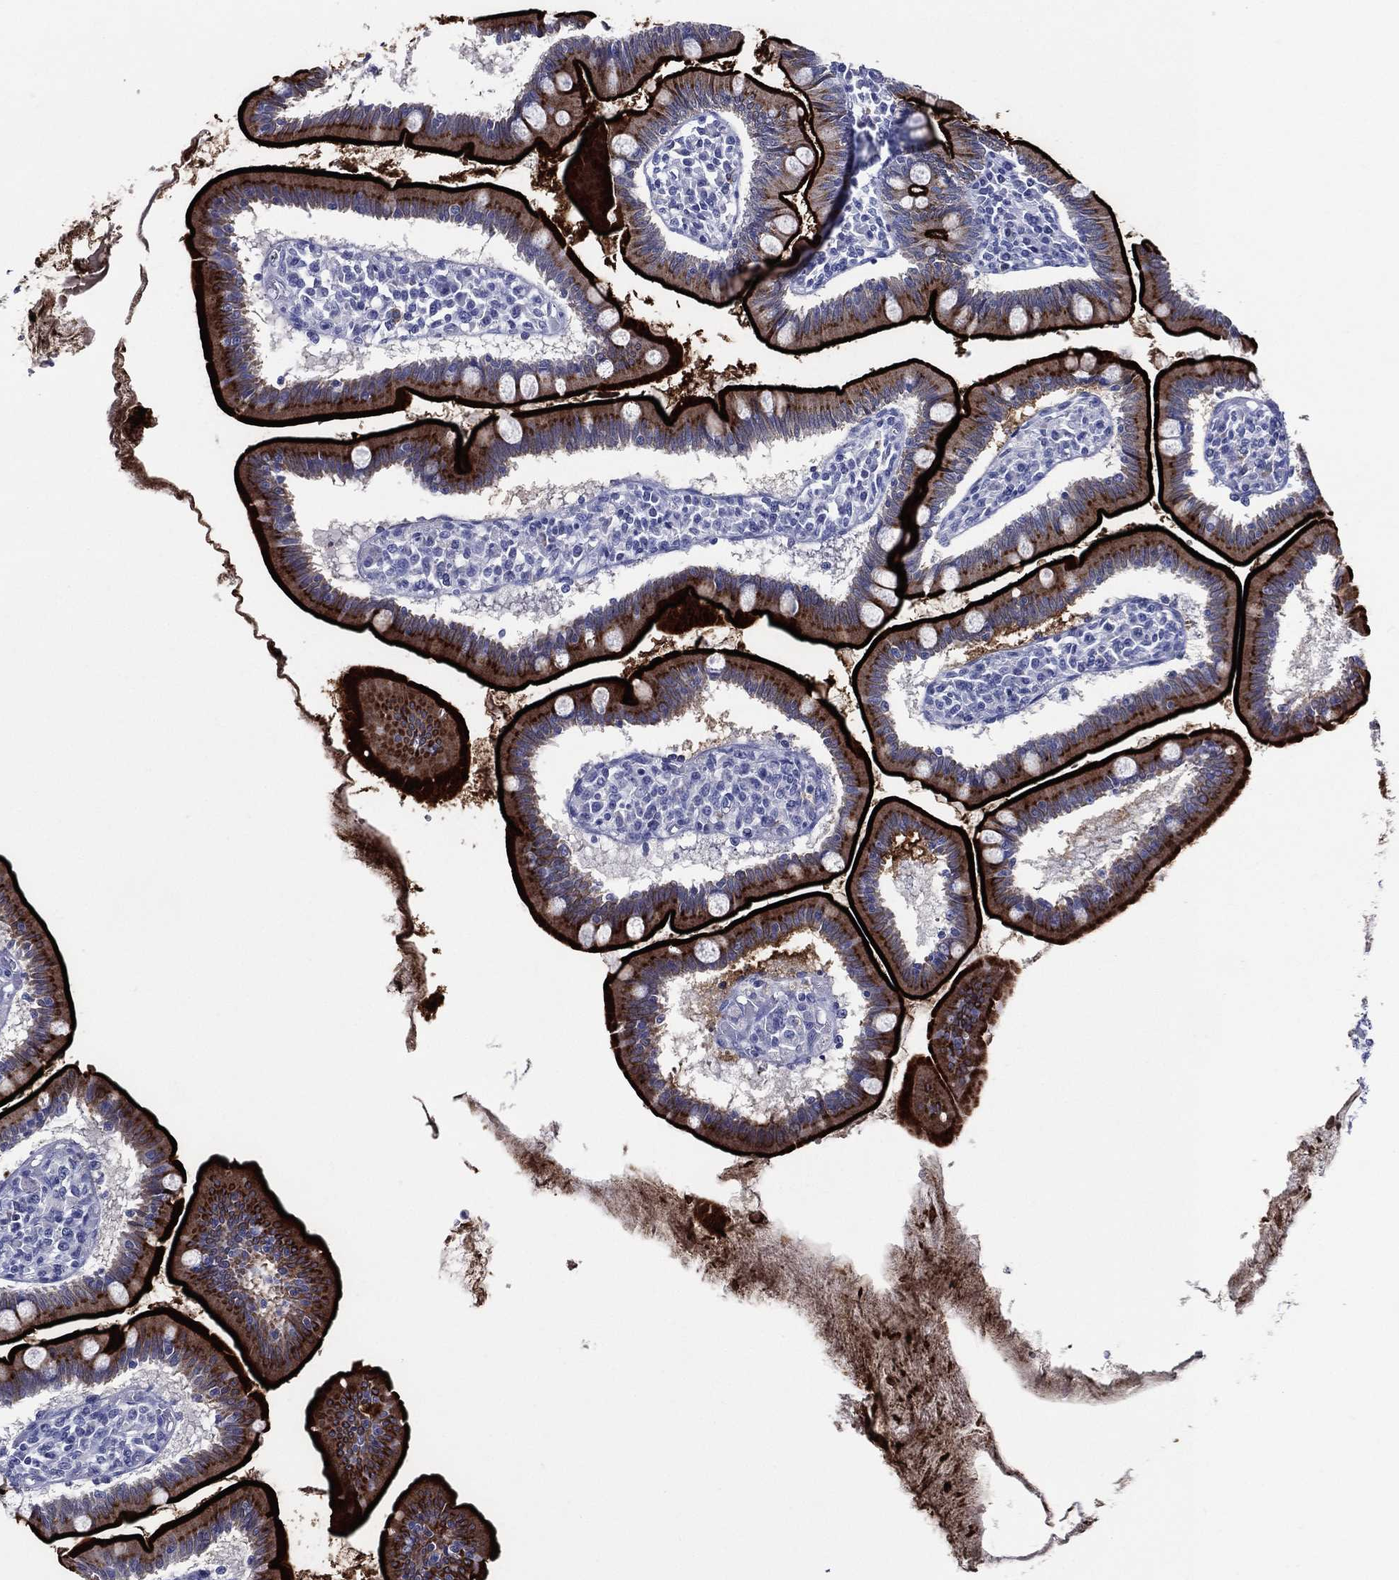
{"staining": {"intensity": "strong", "quantity": "25%-75%", "location": "cytoplasmic/membranous"}, "tissue": "small intestine", "cell_type": "Glandular cells", "image_type": "normal", "snomed": [{"axis": "morphology", "description": "Normal tissue, NOS"}, {"axis": "topography", "description": "Small intestine"}], "caption": "Protein expression analysis of unremarkable human small intestine reveals strong cytoplasmic/membranous staining in about 25%-75% of glandular cells. Using DAB (3,3'-diaminobenzidine) (brown) and hematoxylin (blue) stains, captured at high magnification using brightfield microscopy.", "gene": "ACE2", "patient": {"sex": "male", "age": 88}}